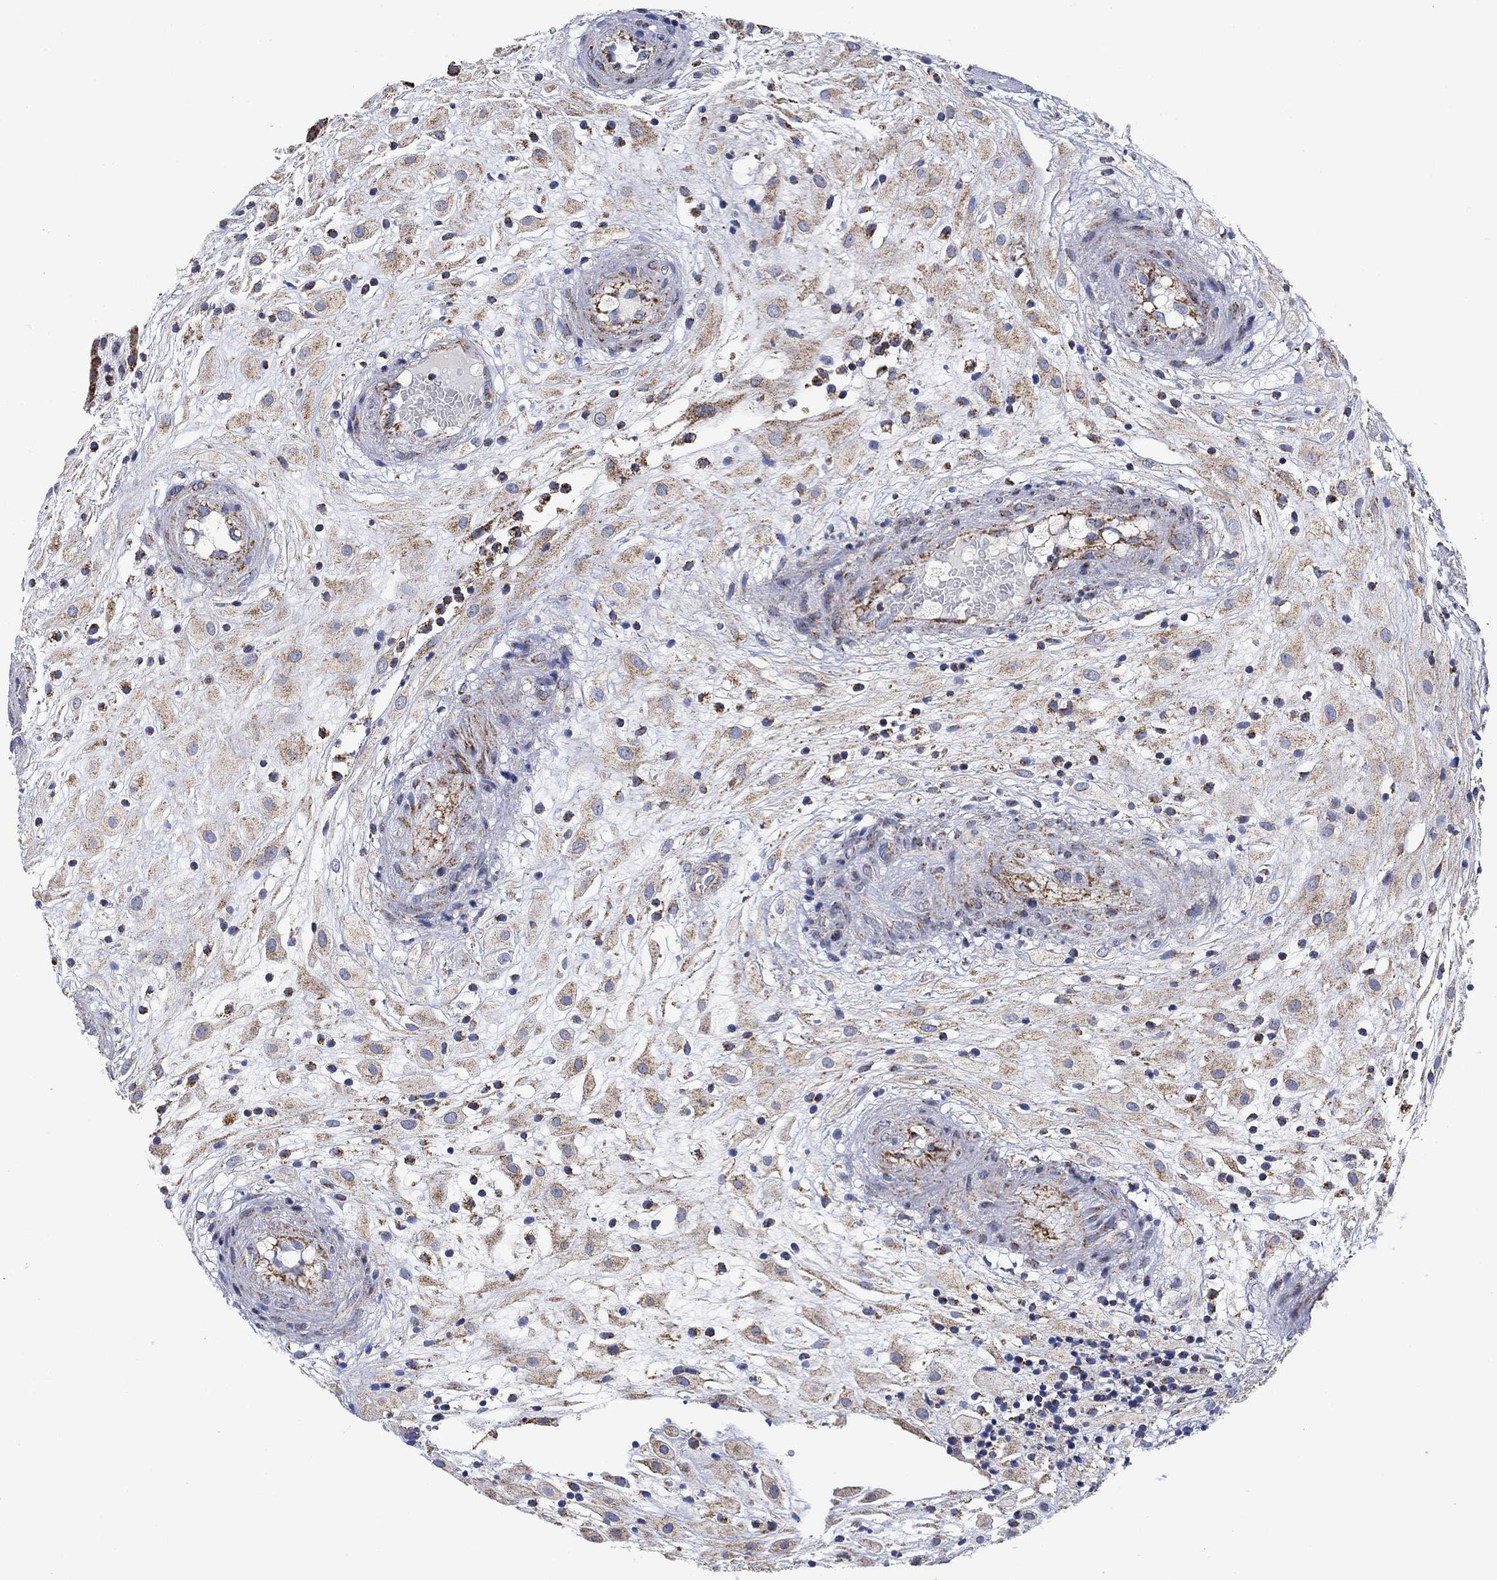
{"staining": {"intensity": "weak", "quantity": ">75%", "location": "cytoplasmic/membranous"}, "tissue": "placenta", "cell_type": "Decidual cells", "image_type": "normal", "snomed": [{"axis": "morphology", "description": "Normal tissue, NOS"}, {"axis": "topography", "description": "Placenta"}], "caption": "Decidual cells reveal weak cytoplasmic/membranous staining in about >75% of cells in unremarkable placenta. The staining was performed using DAB (3,3'-diaminobenzidine), with brown indicating positive protein expression. Nuclei are stained blue with hematoxylin.", "gene": "NDUFS3", "patient": {"sex": "female", "age": 24}}